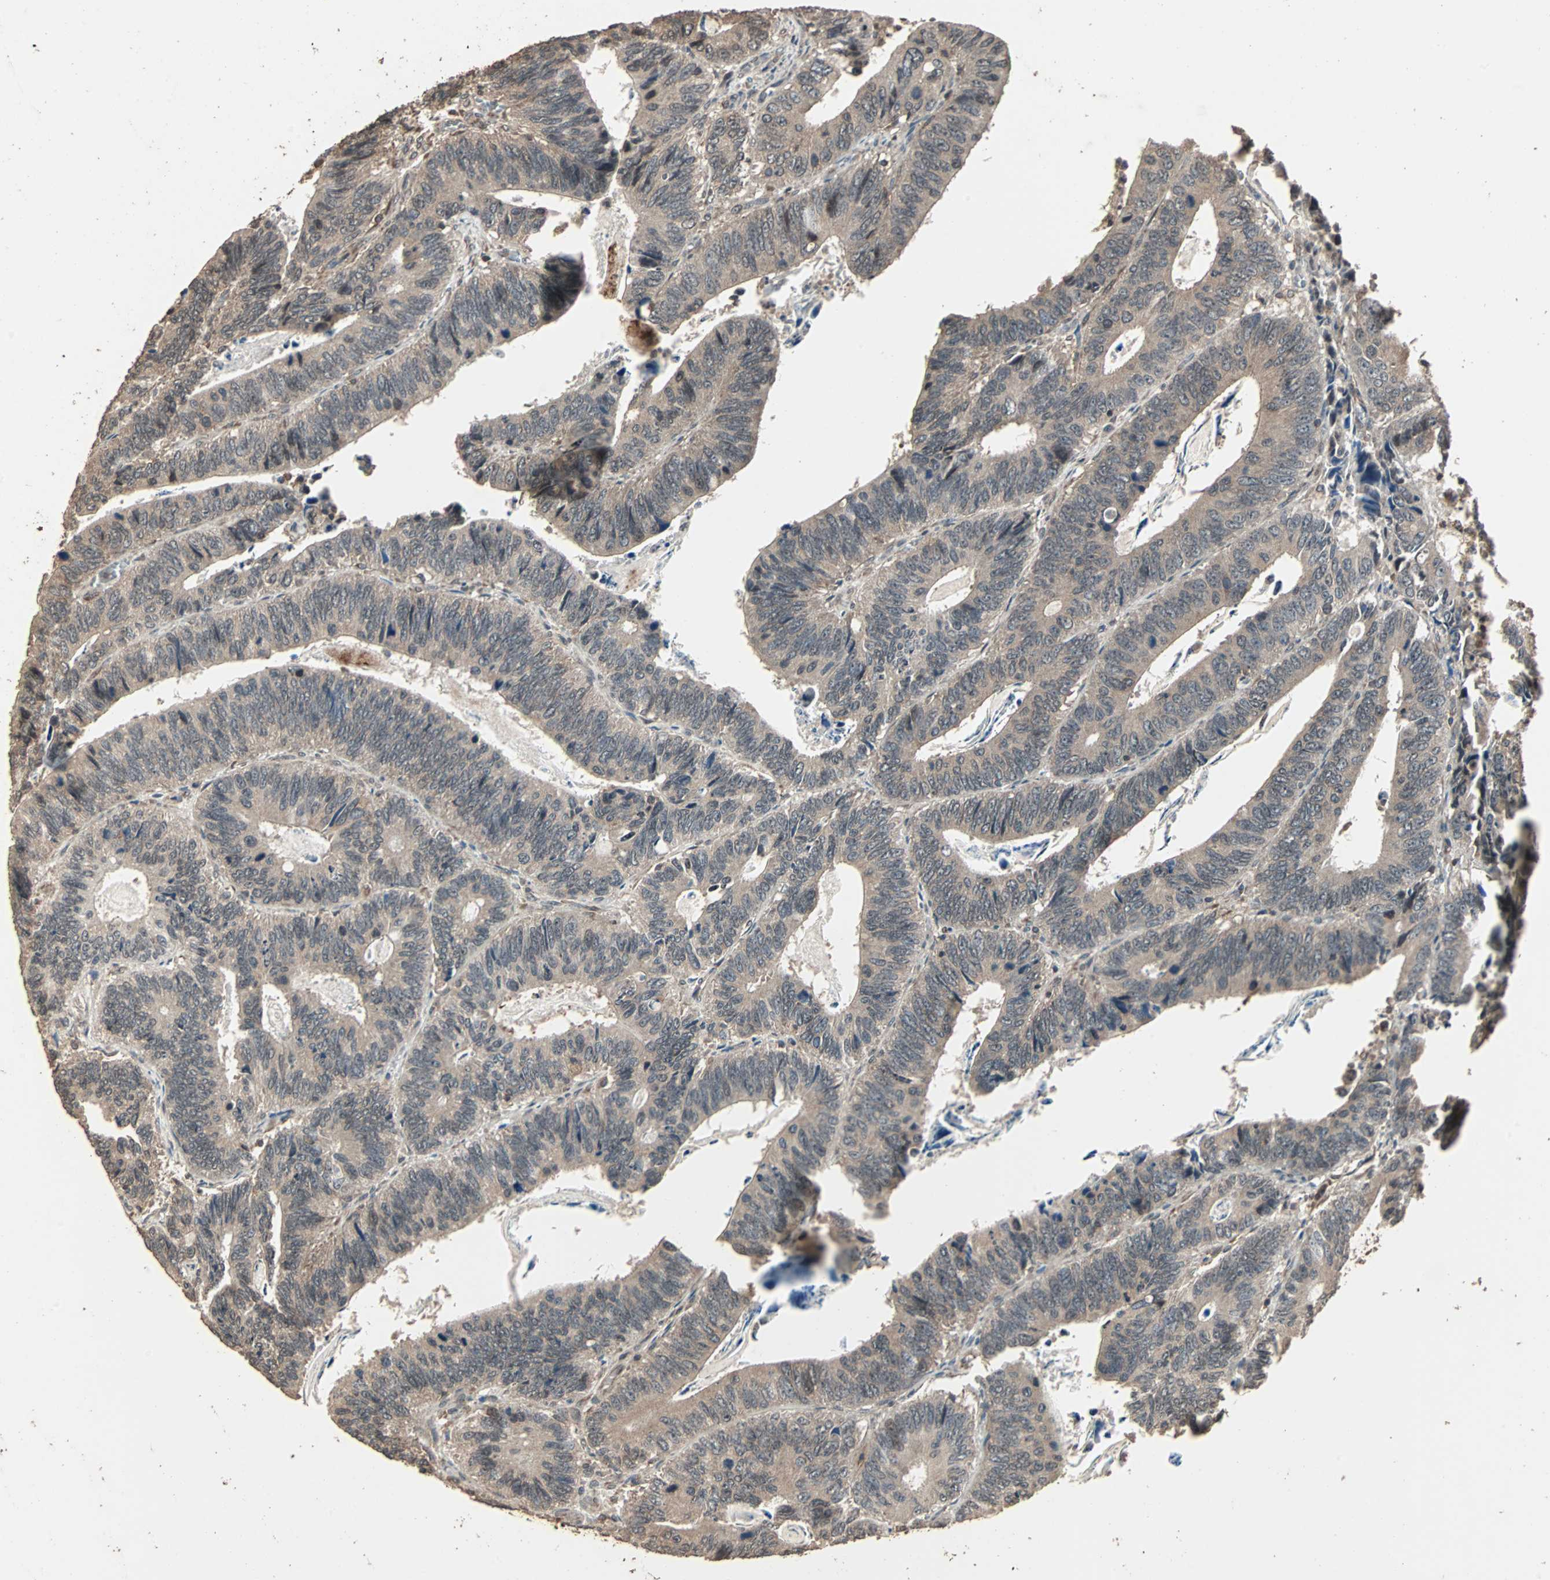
{"staining": {"intensity": "weak", "quantity": "25%-75%", "location": "cytoplasmic/membranous"}, "tissue": "colorectal cancer", "cell_type": "Tumor cells", "image_type": "cancer", "snomed": [{"axis": "morphology", "description": "Adenocarcinoma, NOS"}, {"axis": "topography", "description": "Colon"}], "caption": "Immunohistochemistry histopathology image of neoplastic tissue: human colorectal cancer (adenocarcinoma) stained using immunohistochemistry (IHC) shows low levels of weak protein expression localized specifically in the cytoplasmic/membranous of tumor cells, appearing as a cytoplasmic/membranous brown color.", "gene": "LAMTOR5", "patient": {"sex": "male", "age": 72}}